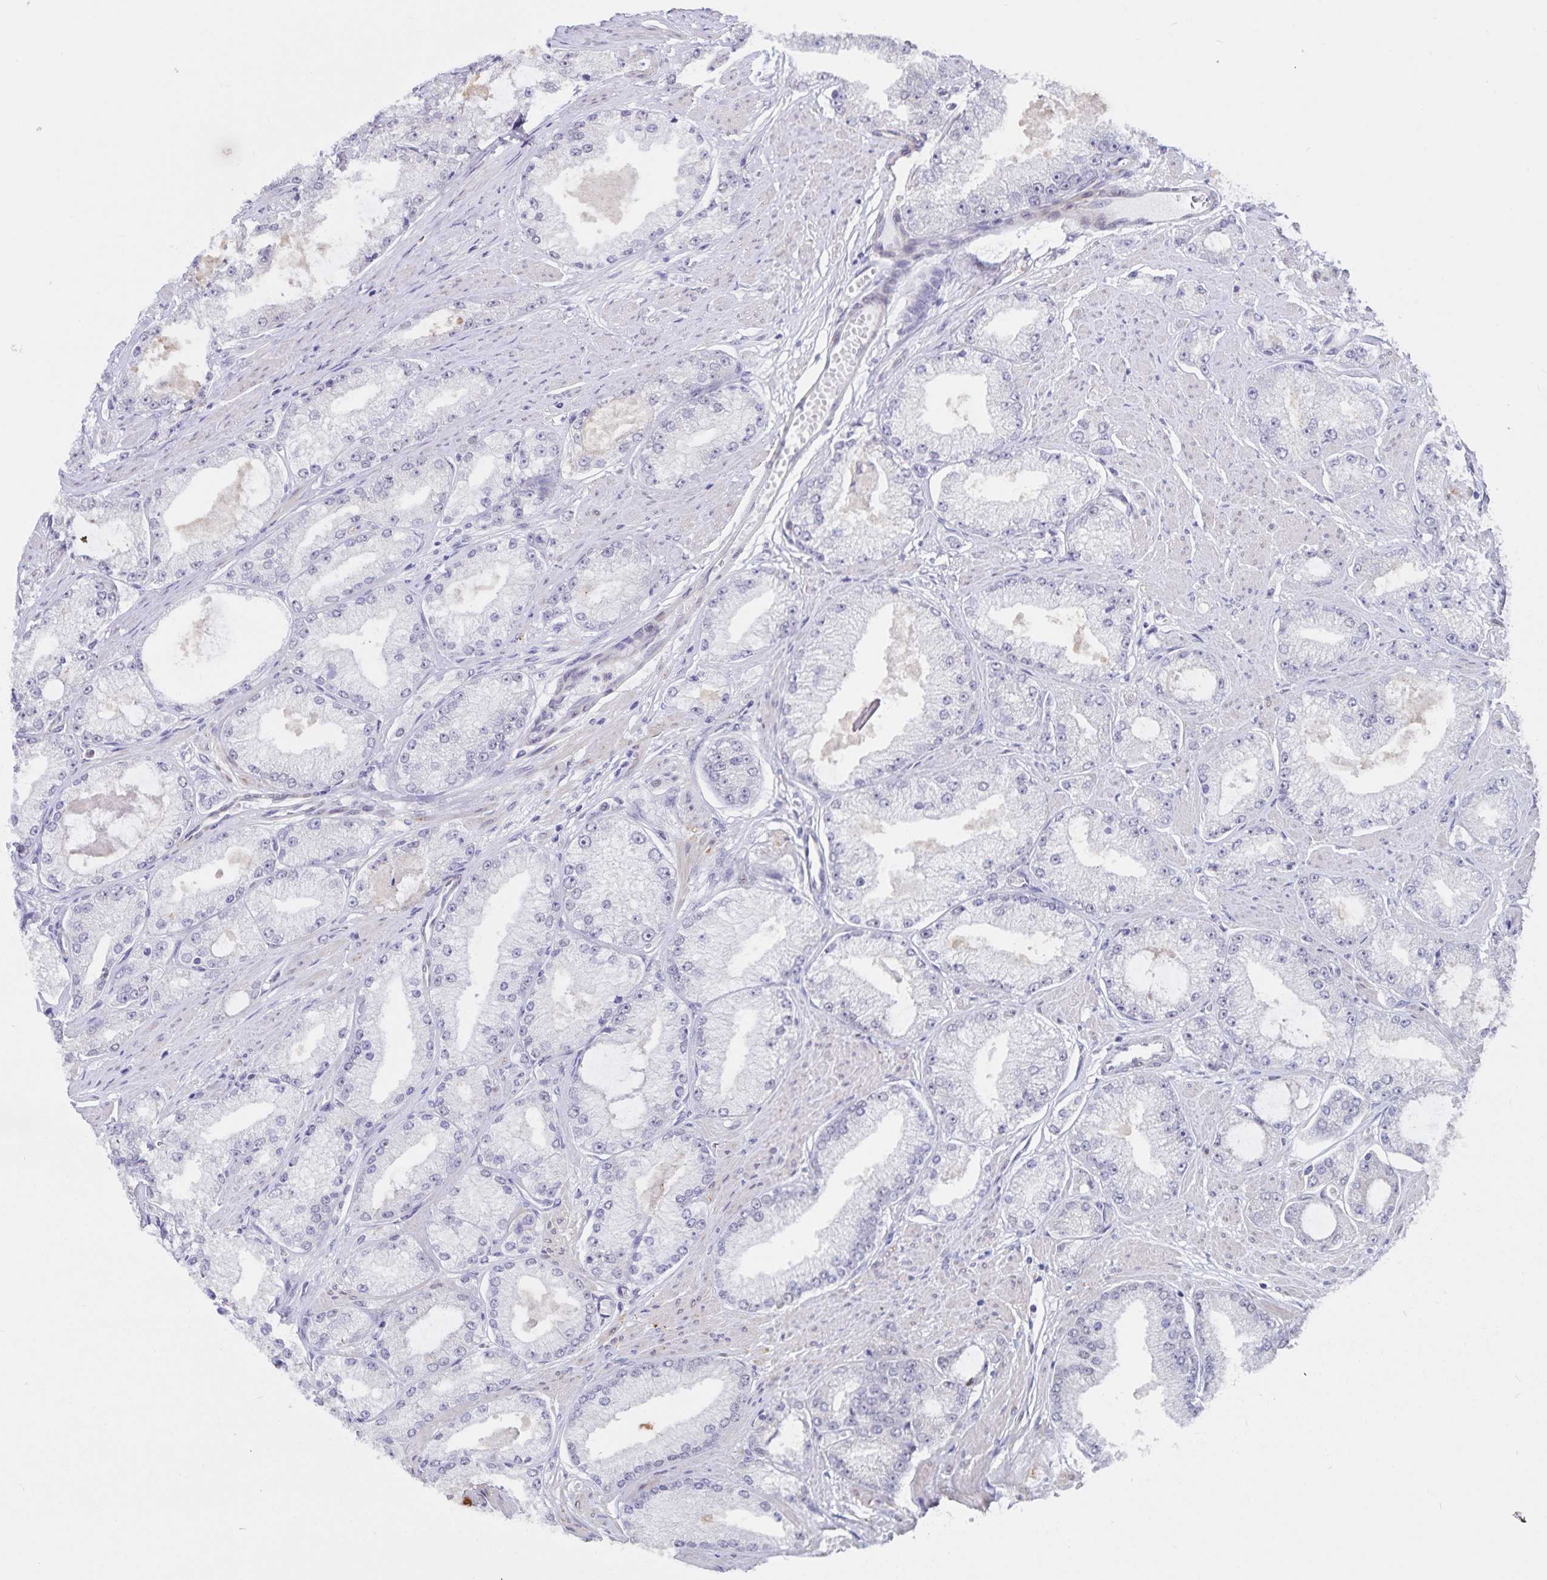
{"staining": {"intensity": "negative", "quantity": "none", "location": "none"}, "tissue": "prostate cancer", "cell_type": "Tumor cells", "image_type": "cancer", "snomed": [{"axis": "morphology", "description": "Adenocarcinoma, High grade"}, {"axis": "topography", "description": "Prostate"}], "caption": "This is an IHC image of human prostate cancer (adenocarcinoma (high-grade)). There is no positivity in tumor cells.", "gene": "ATP2A2", "patient": {"sex": "male", "age": 68}}